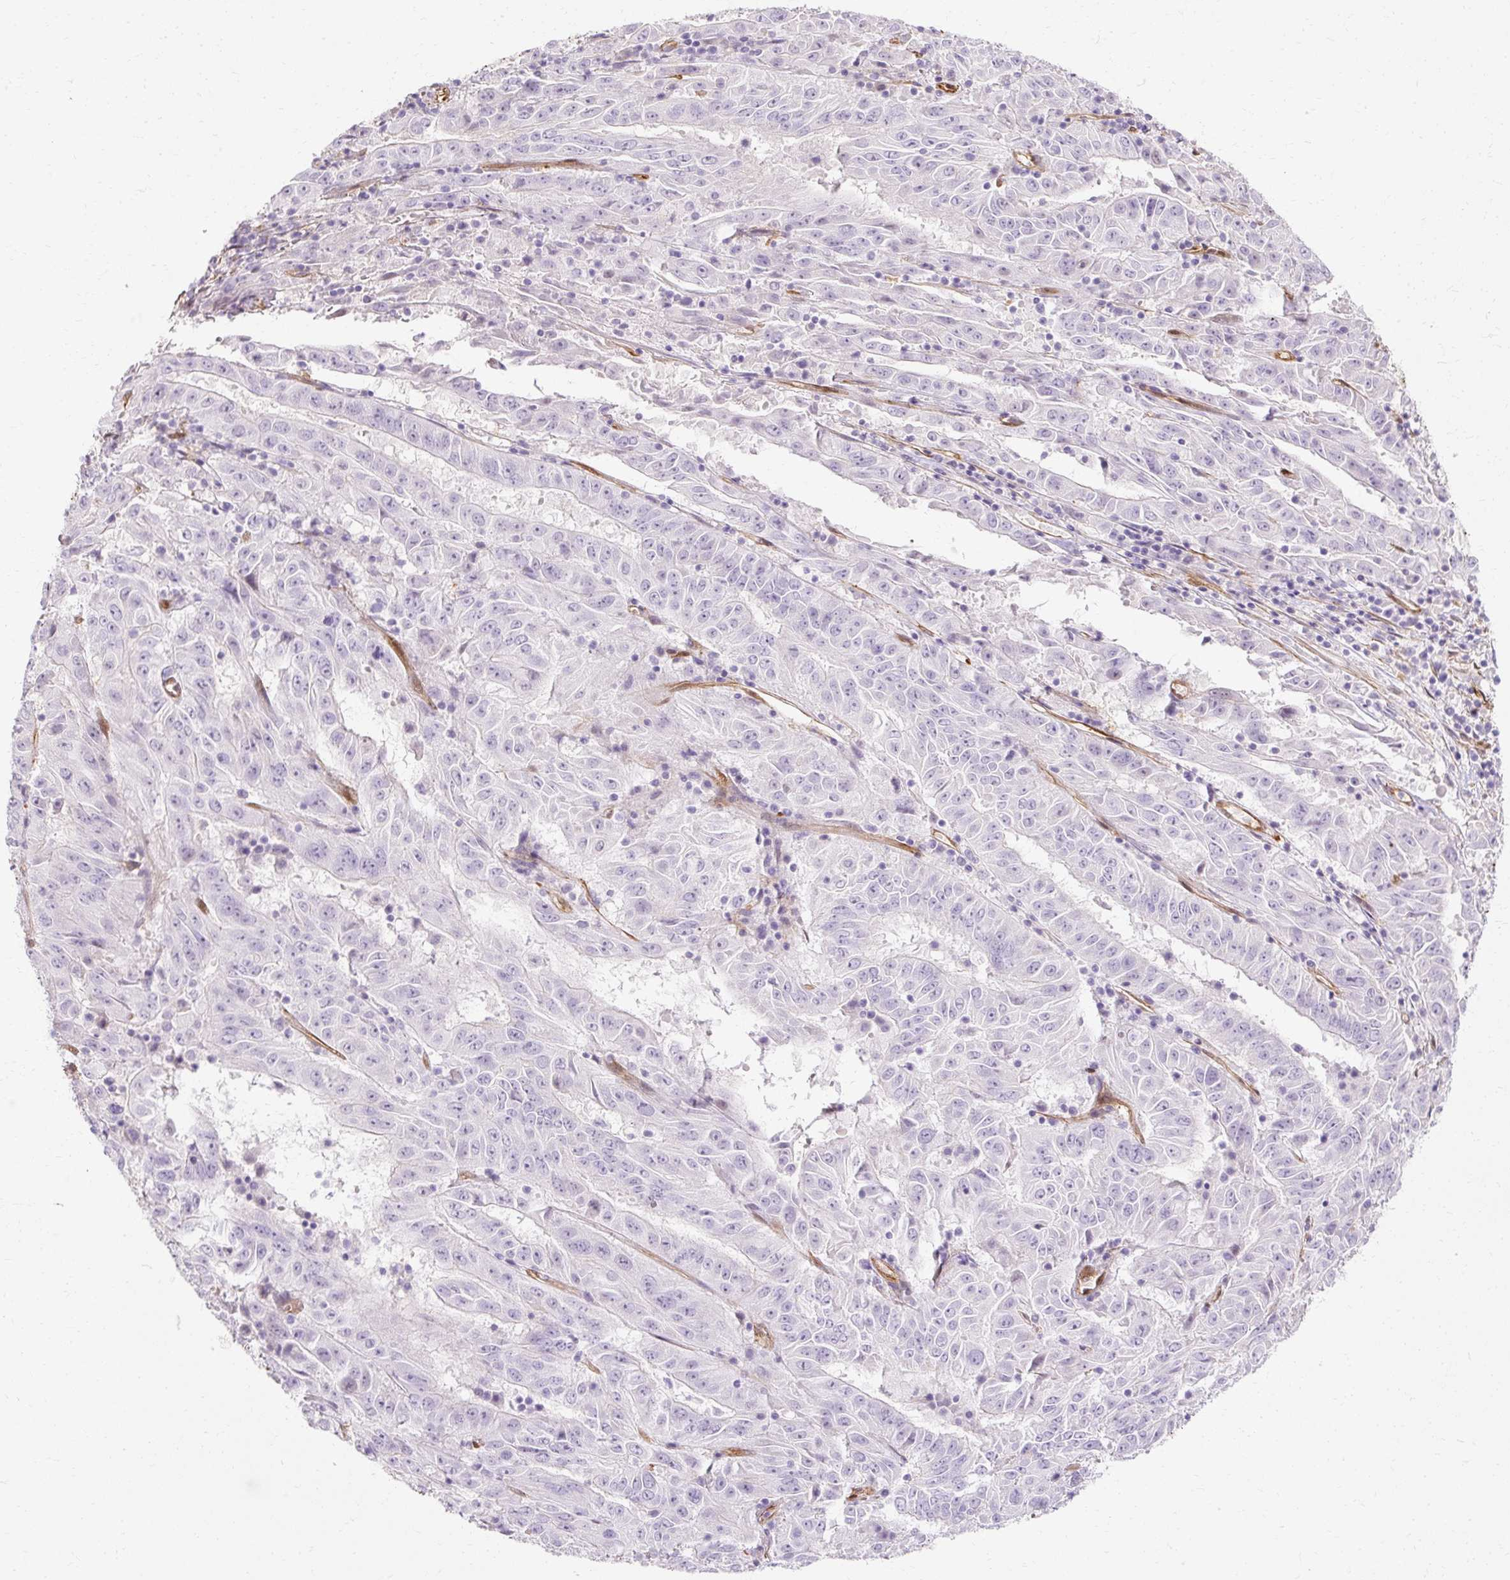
{"staining": {"intensity": "negative", "quantity": "none", "location": "none"}, "tissue": "pancreatic cancer", "cell_type": "Tumor cells", "image_type": "cancer", "snomed": [{"axis": "morphology", "description": "Adenocarcinoma, NOS"}, {"axis": "topography", "description": "Pancreas"}], "caption": "Human pancreatic cancer (adenocarcinoma) stained for a protein using IHC demonstrates no expression in tumor cells.", "gene": "CNN3", "patient": {"sex": "male", "age": 63}}